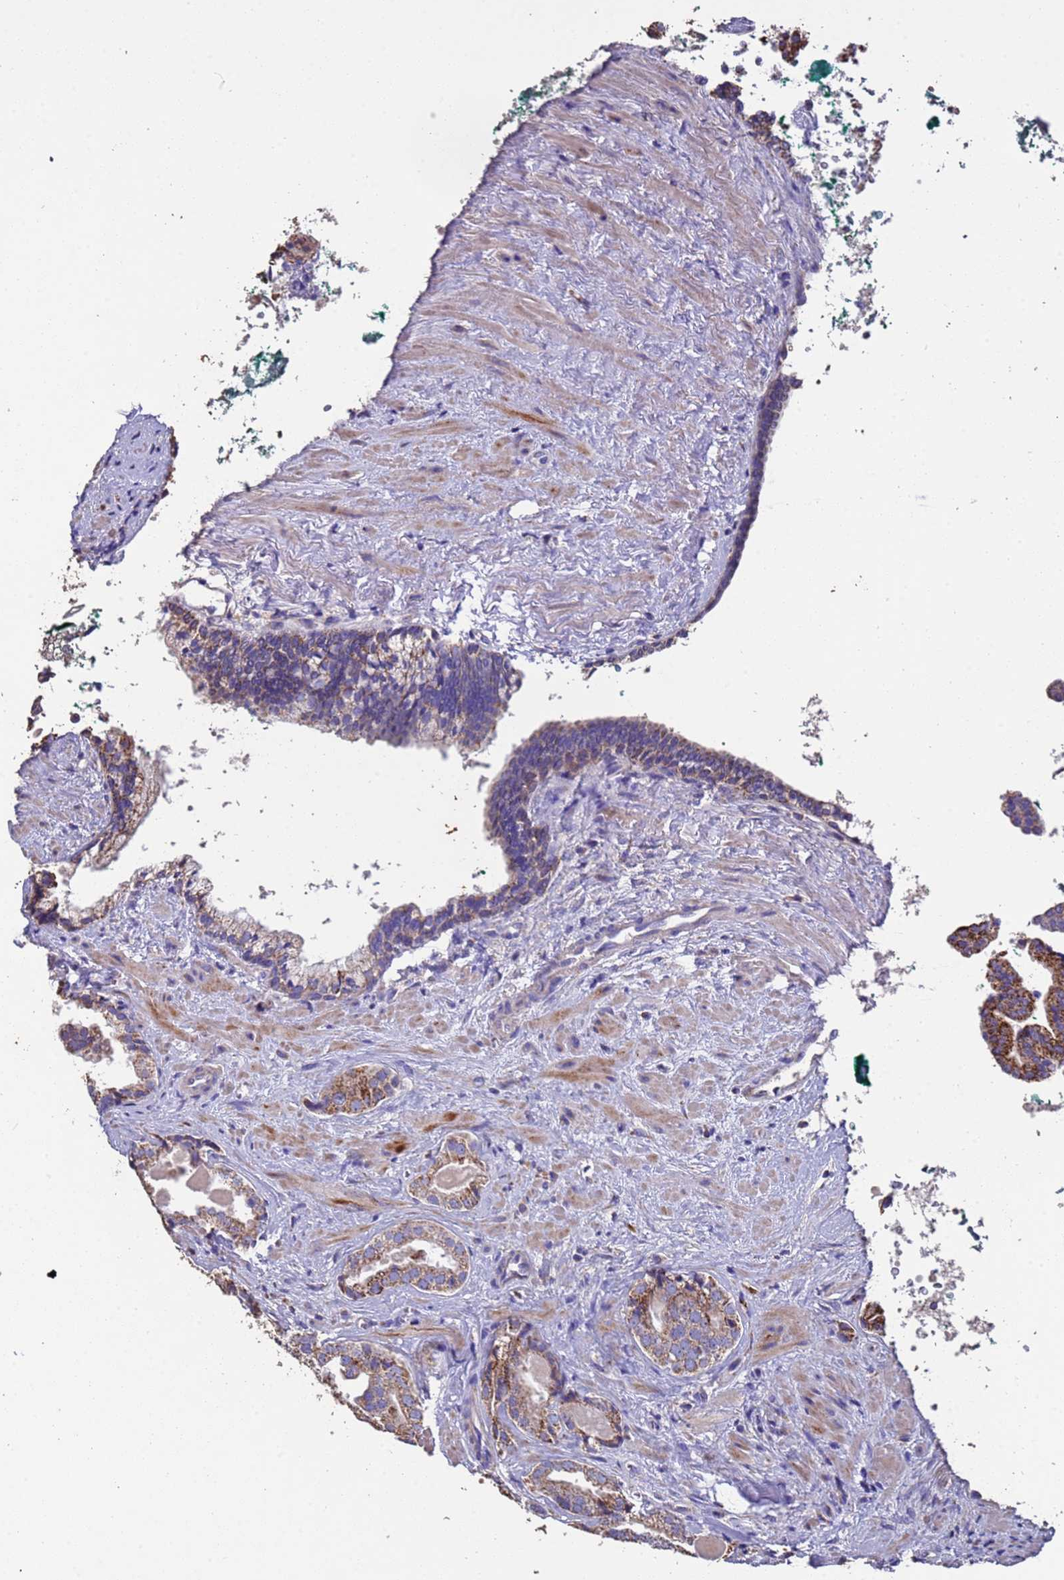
{"staining": {"intensity": "moderate", "quantity": "25%-75%", "location": "cytoplasmic/membranous"}, "tissue": "prostate cancer", "cell_type": "Tumor cells", "image_type": "cancer", "snomed": [{"axis": "morphology", "description": "Adenocarcinoma, High grade"}, {"axis": "topography", "description": "Prostate"}], "caption": "The image demonstrates immunohistochemical staining of prostate cancer (high-grade adenocarcinoma). There is moderate cytoplasmic/membranous positivity is appreciated in about 25%-75% of tumor cells.", "gene": "ZNFX1", "patient": {"sex": "male", "age": 60}}